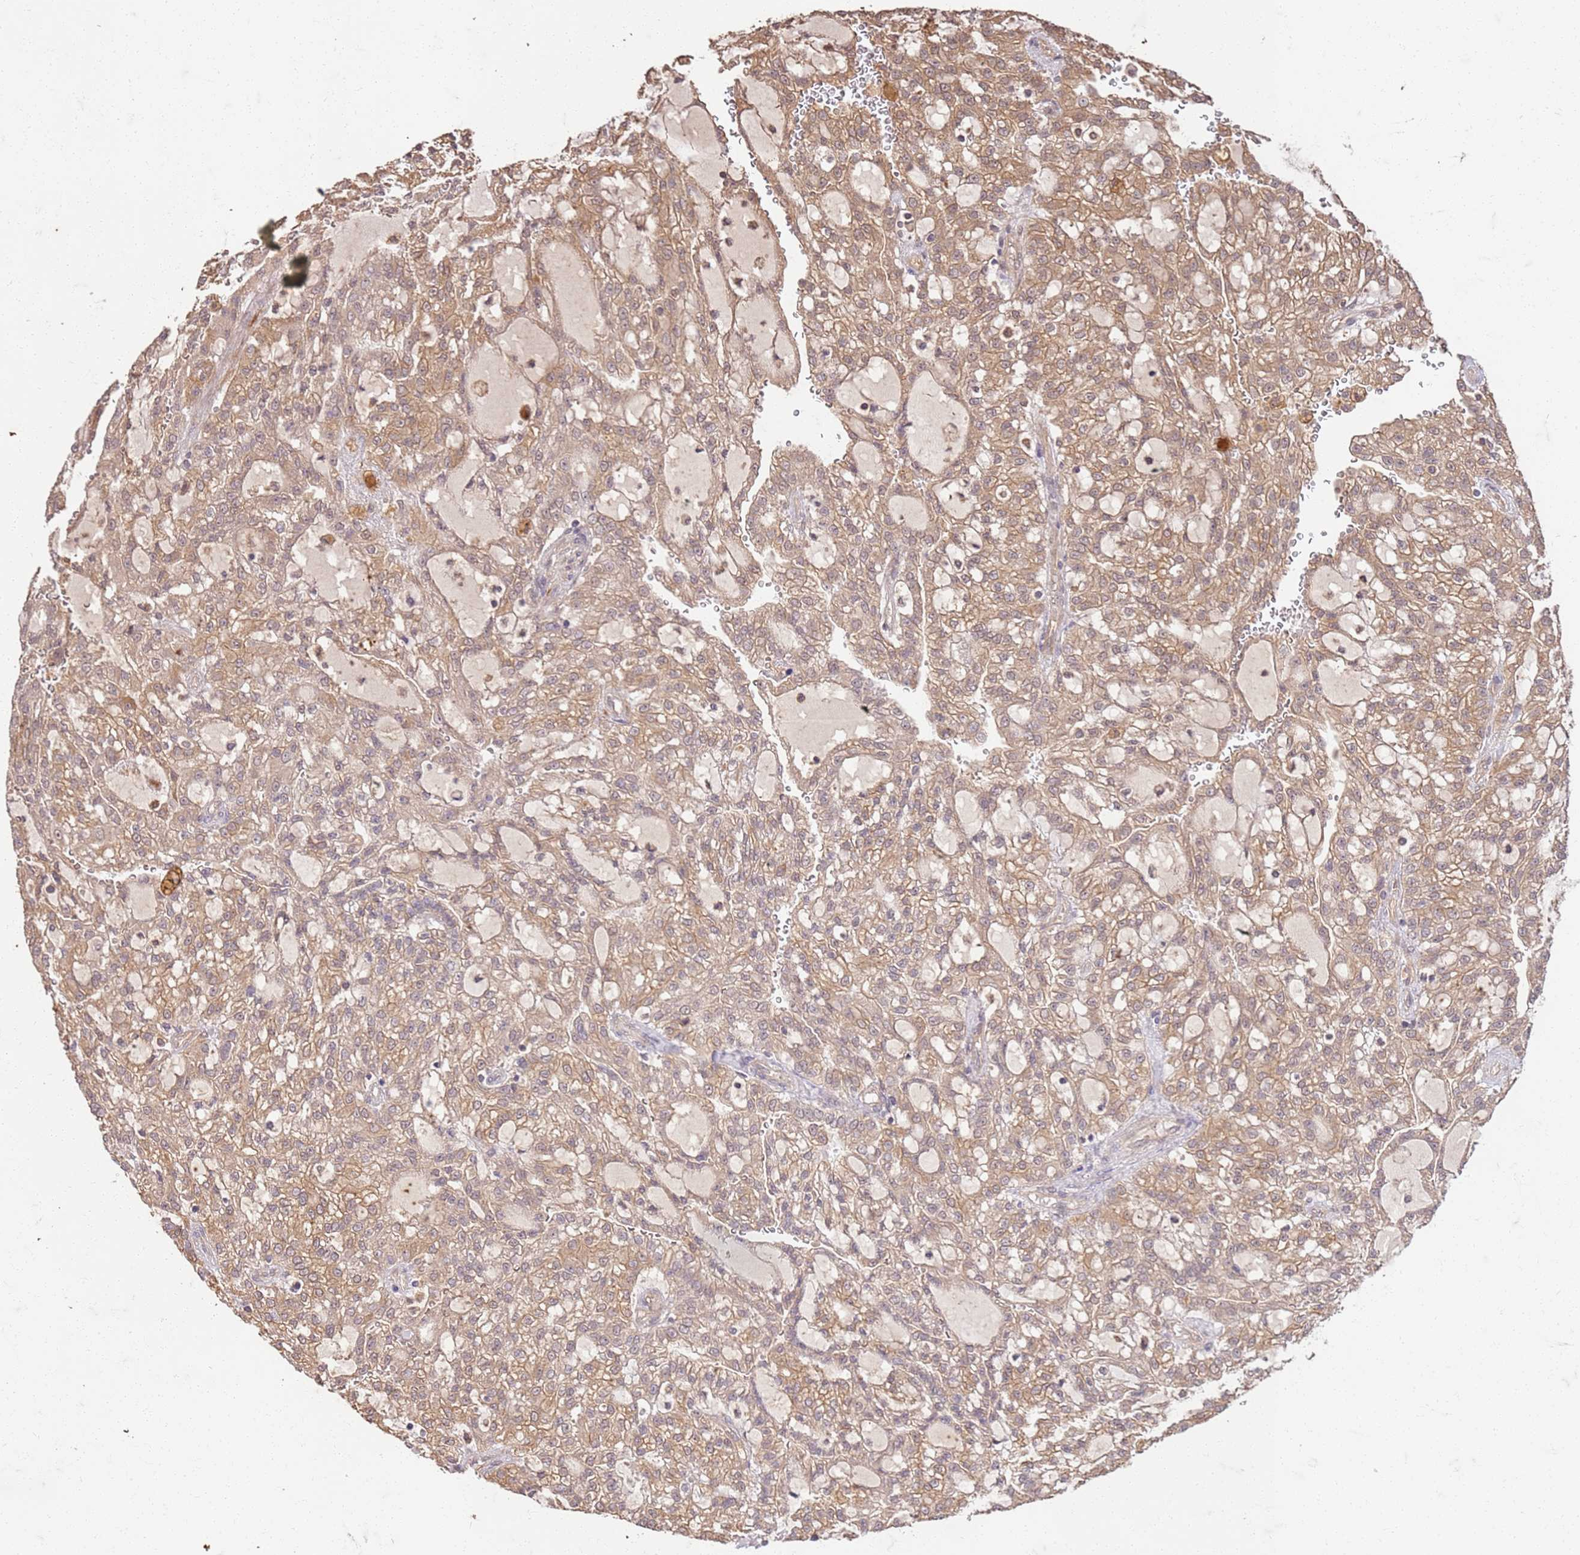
{"staining": {"intensity": "moderate", "quantity": ">75%", "location": "cytoplasmic/membranous"}, "tissue": "renal cancer", "cell_type": "Tumor cells", "image_type": "cancer", "snomed": [{"axis": "morphology", "description": "Adenocarcinoma, NOS"}, {"axis": "topography", "description": "Kidney"}], "caption": "Immunohistochemical staining of human renal cancer demonstrates medium levels of moderate cytoplasmic/membranous expression in approximately >75% of tumor cells.", "gene": "UBE3A", "patient": {"sex": "male", "age": 63}}